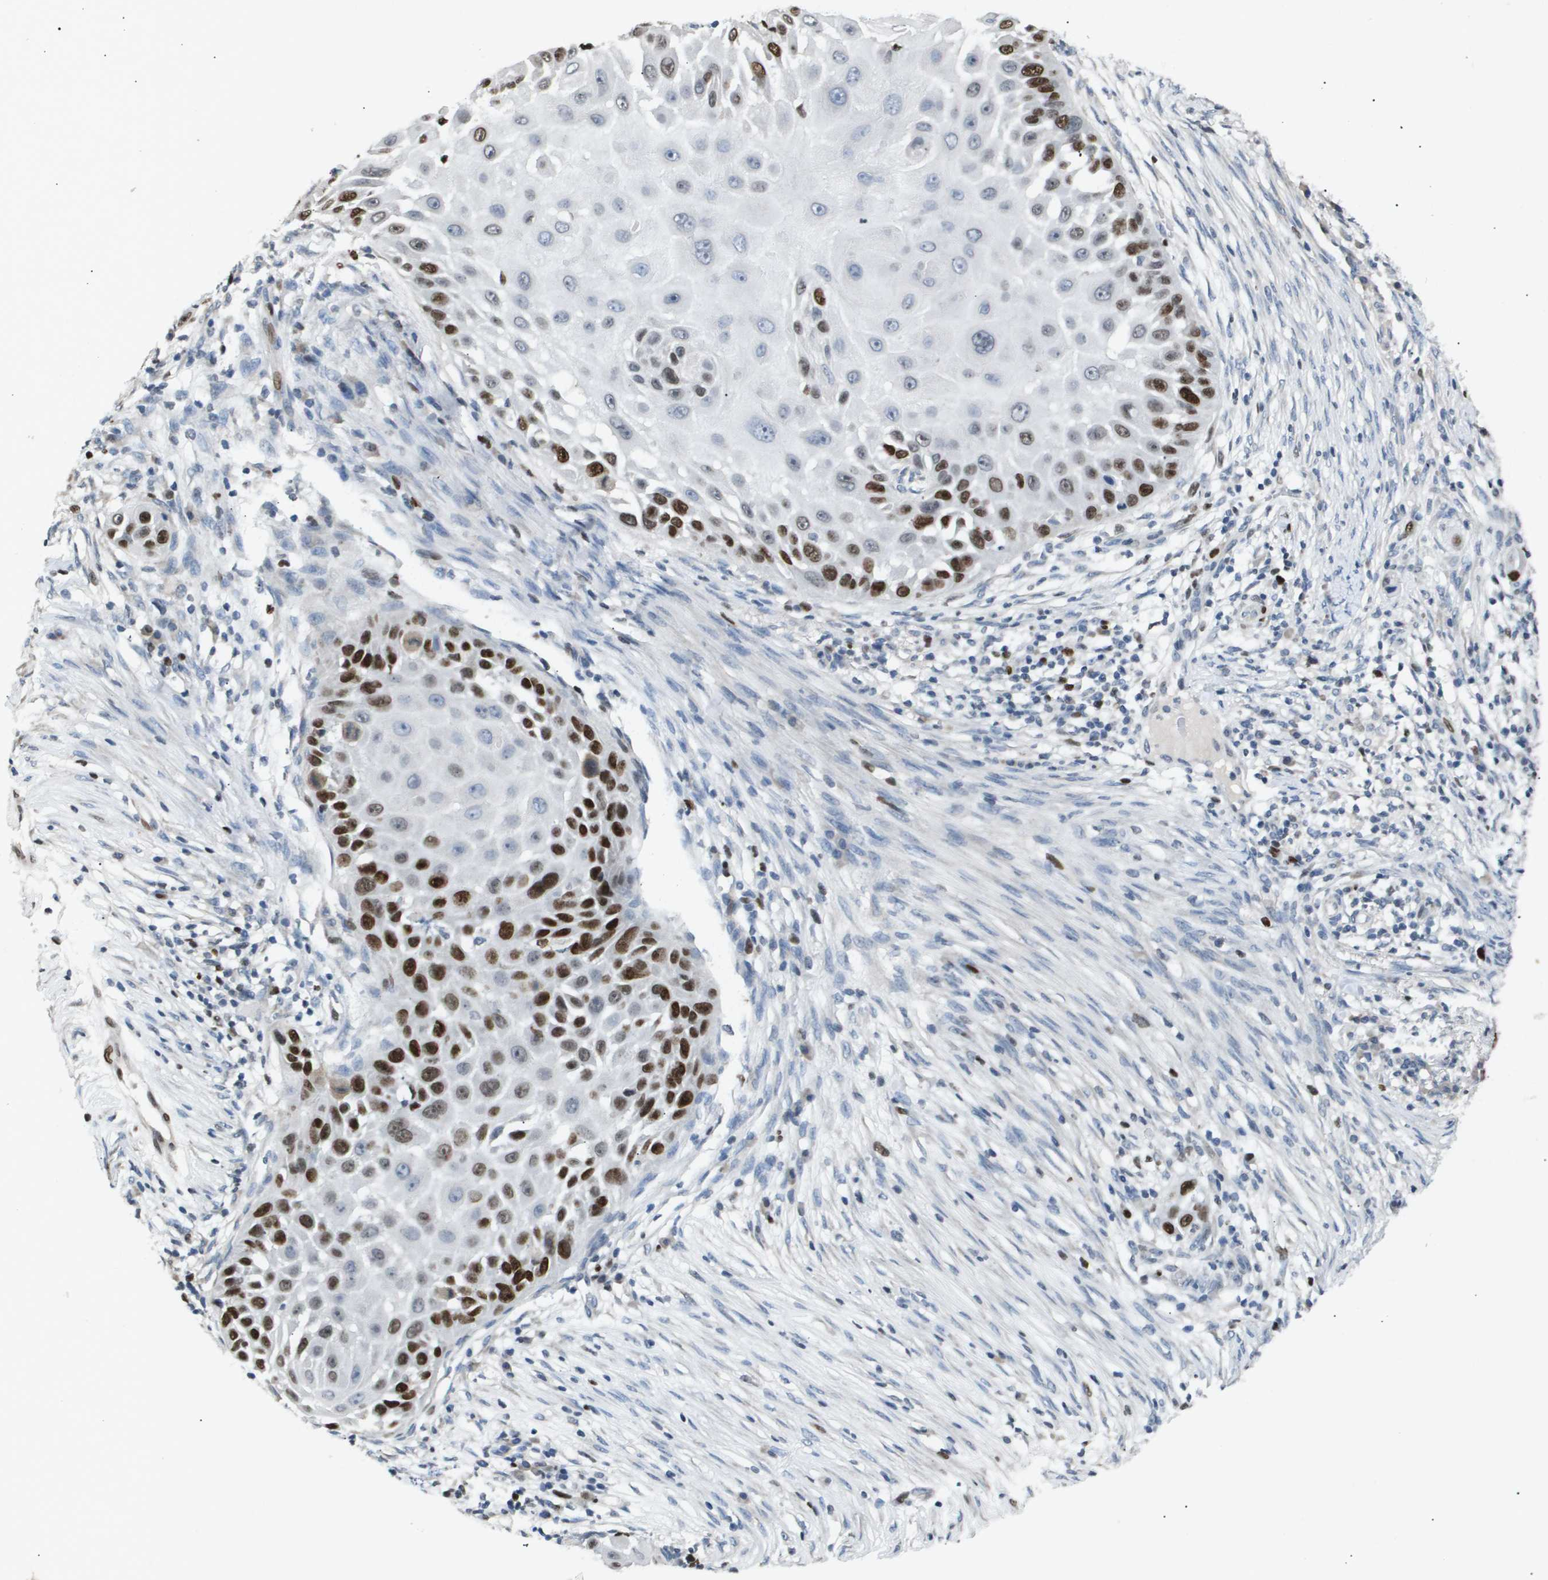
{"staining": {"intensity": "strong", "quantity": "25%-75%", "location": "nuclear"}, "tissue": "skin cancer", "cell_type": "Tumor cells", "image_type": "cancer", "snomed": [{"axis": "morphology", "description": "Squamous cell carcinoma, NOS"}, {"axis": "topography", "description": "Skin"}], "caption": "Immunohistochemical staining of human skin cancer (squamous cell carcinoma) shows high levels of strong nuclear protein positivity in approximately 25%-75% of tumor cells.", "gene": "ANAPC2", "patient": {"sex": "female", "age": 44}}